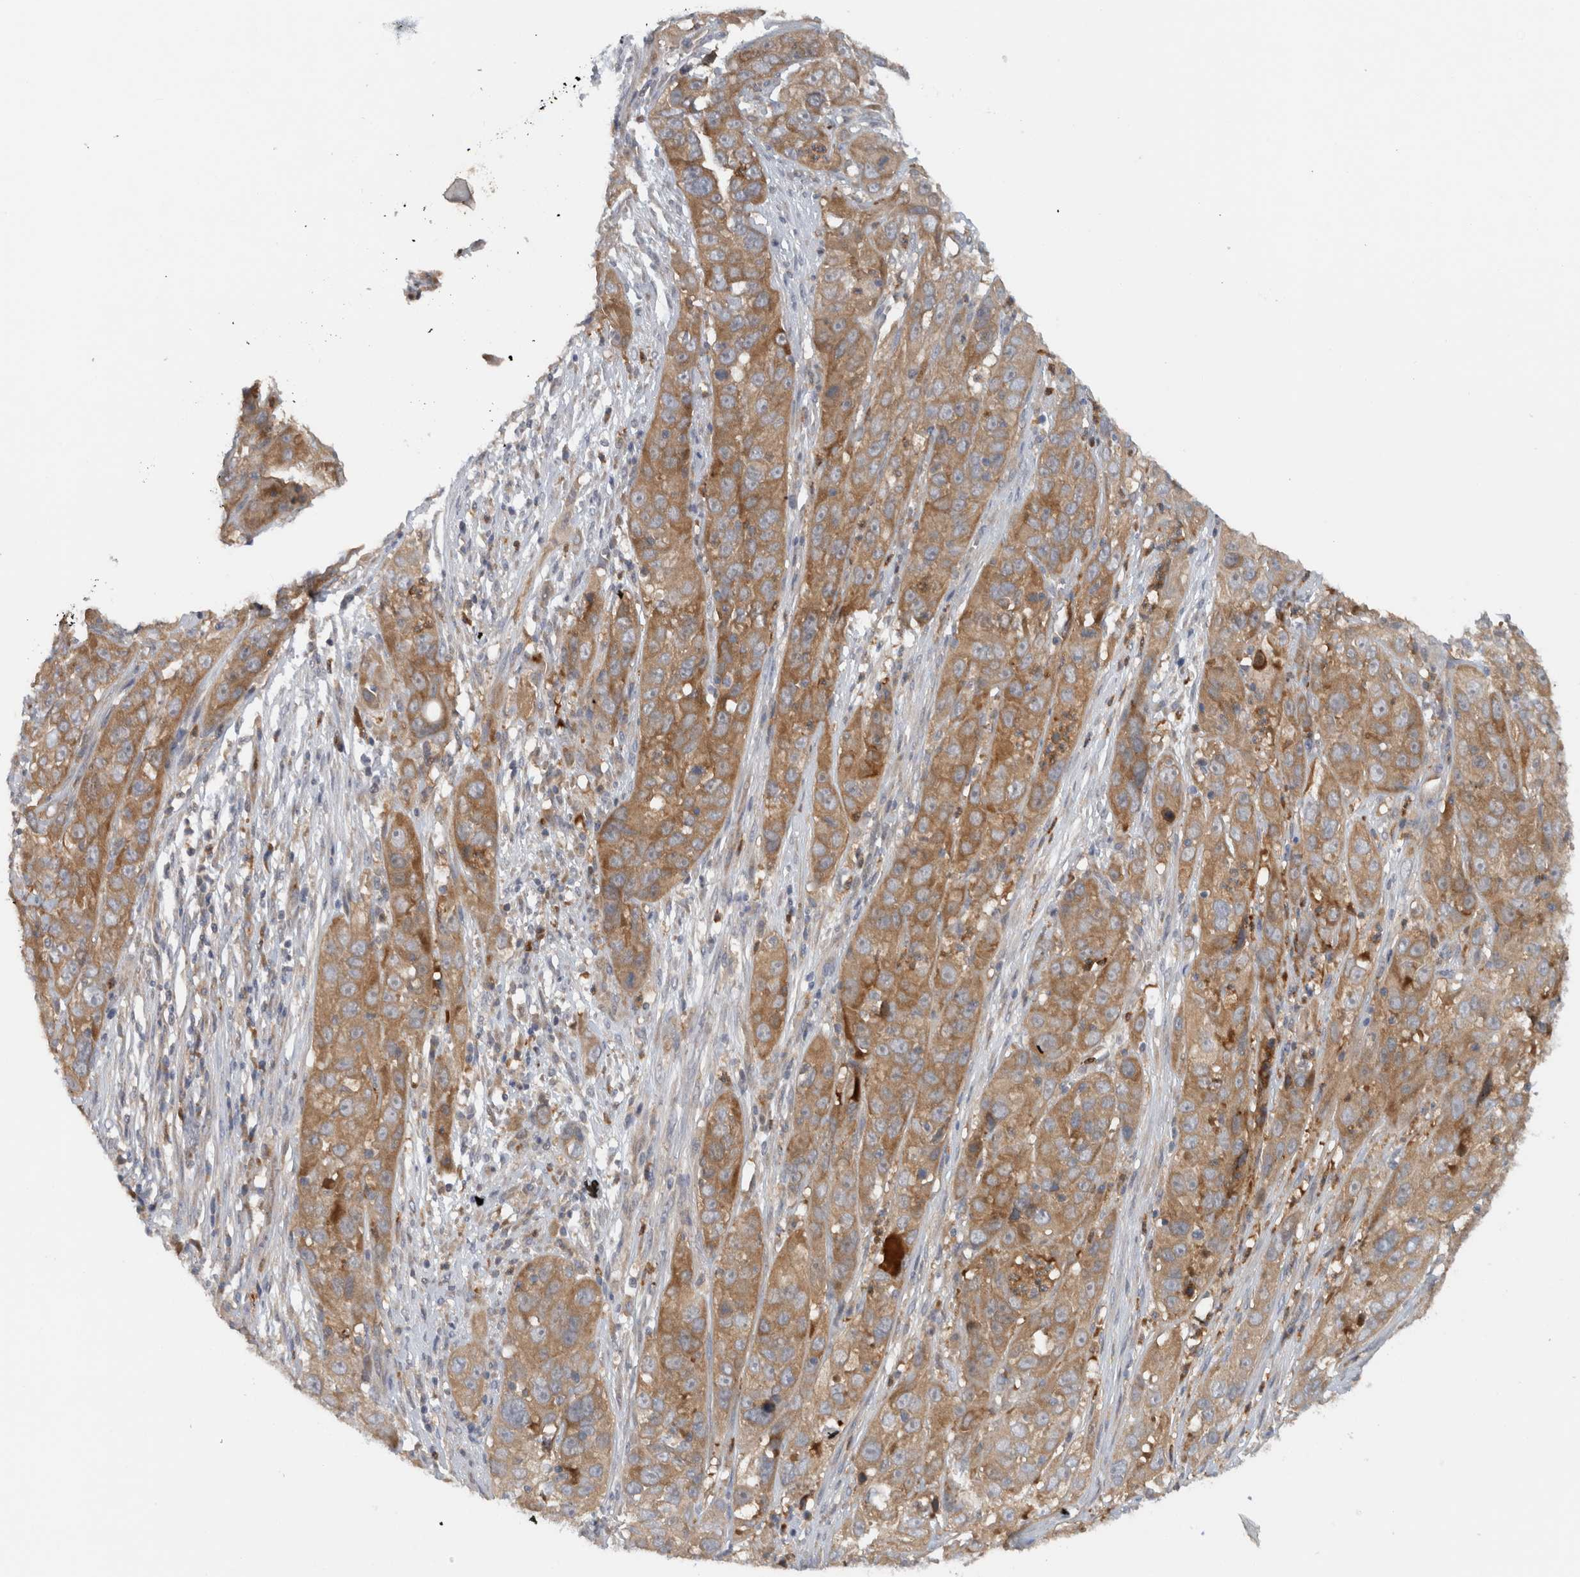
{"staining": {"intensity": "moderate", "quantity": ">75%", "location": "cytoplasmic/membranous"}, "tissue": "cervical cancer", "cell_type": "Tumor cells", "image_type": "cancer", "snomed": [{"axis": "morphology", "description": "Squamous cell carcinoma, NOS"}, {"axis": "topography", "description": "Cervix"}], "caption": "Brown immunohistochemical staining in human cervical squamous cell carcinoma exhibits moderate cytoplasmic/membranous expression in approximately >75% of tumor cells. Immunohistochemistry stains the protein in brown and the nuclei are stained blue.", "gene": "VEPH1", "patient": {"sex": "female", "age": 32}}